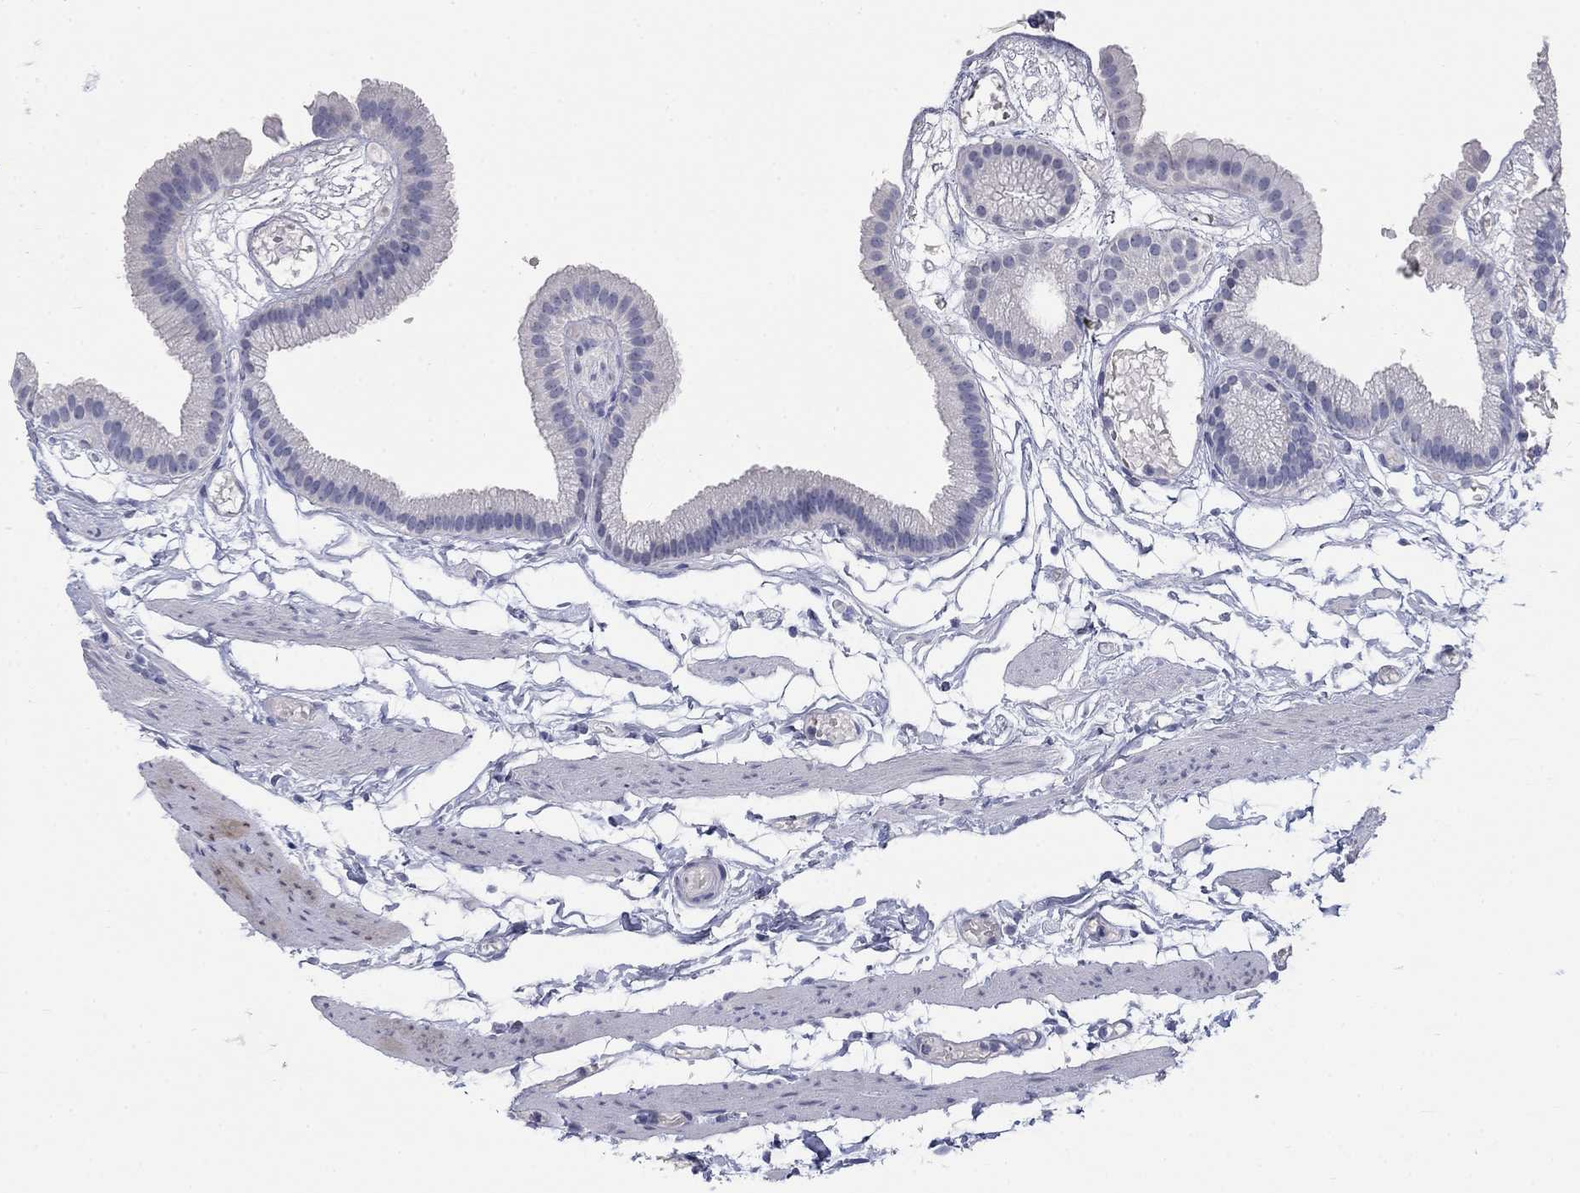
{"staining": {"intensity": "negative", "quantity": "none", "location": "none"}, "tissue": "gallbladder", "cell_type": "Glandular cells", "image_type": "normal", "snomed": [{"axis": "morphology", "description": "Normal tissue, NOS"}, {"axis": "topography", "description": "Gallbladder"}], "caption": "Immunohistochemistry (IHC) photomicrograph of unremarkable gallbladder: gallbladder stained with DAB (3,3'-diaminobenzidine) exhibits no significant protein staining in glandular cells. Nuclei are stained in blue.", "gene": "ELAVL4", "patient": {"sex": "female", "age": 45}}